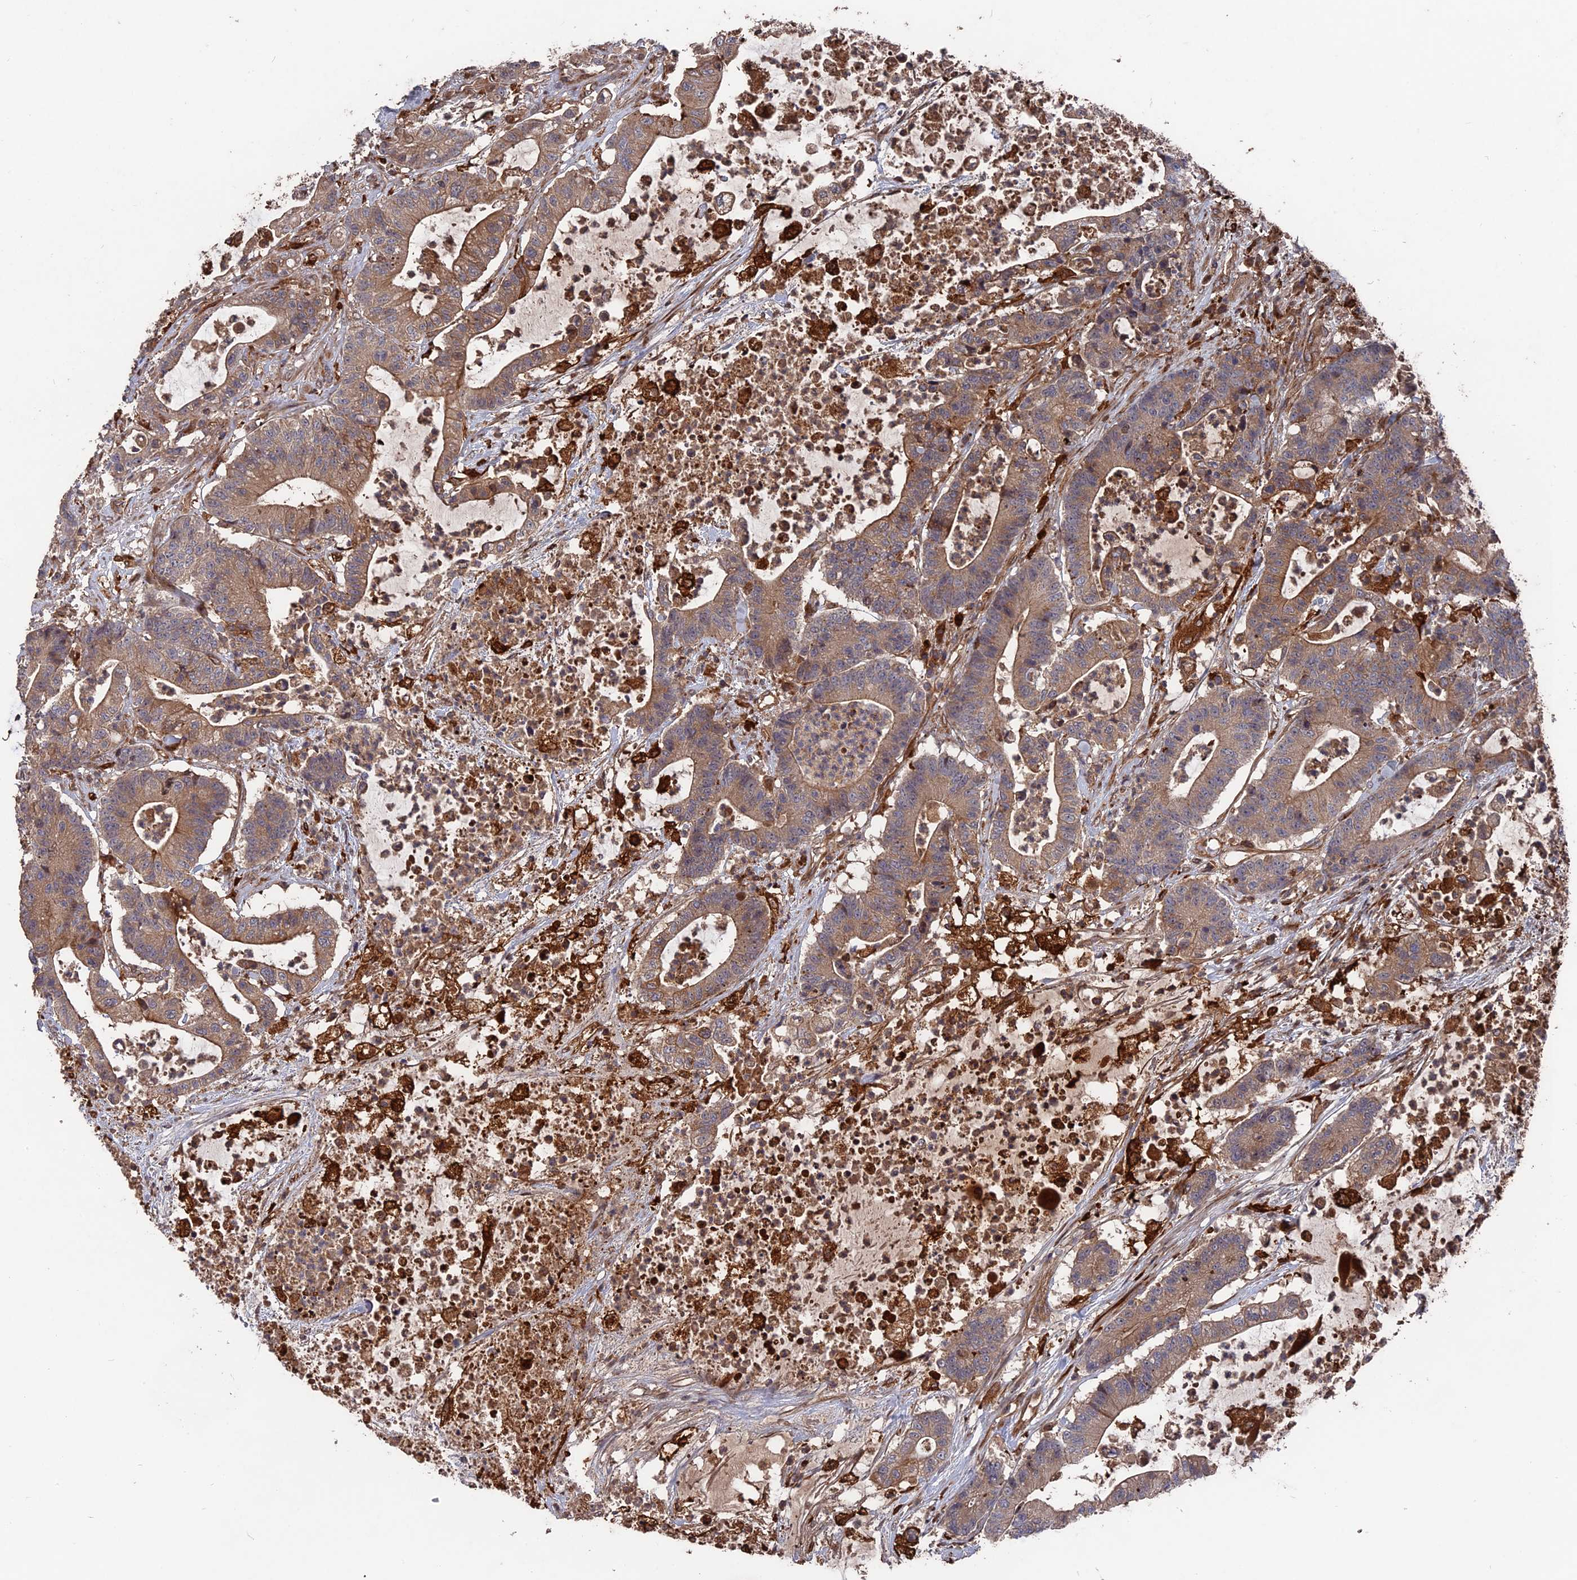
{"staining": {"intensity": "moderate", "quantity": ">75%", "location": "cytoplasmic/membranous"}, "tissue": "colorectal cancer", "cell_type": "Tumor cells", "image_type": "cancer", "snomed": [{"axis": "morphology", "description": "Adenocarcinoma, NOS"}, {"axis": "topography", "description": "Colon"}], "caption": "Colorectal adenocarcinoma was stained to show a protein in brown. There is medium levels of moderate cytoplasmic/membranous positivity in about >75% of tumor cells.", "gene": "DEF8", "patient": {"sex": "female", "age": 84}}